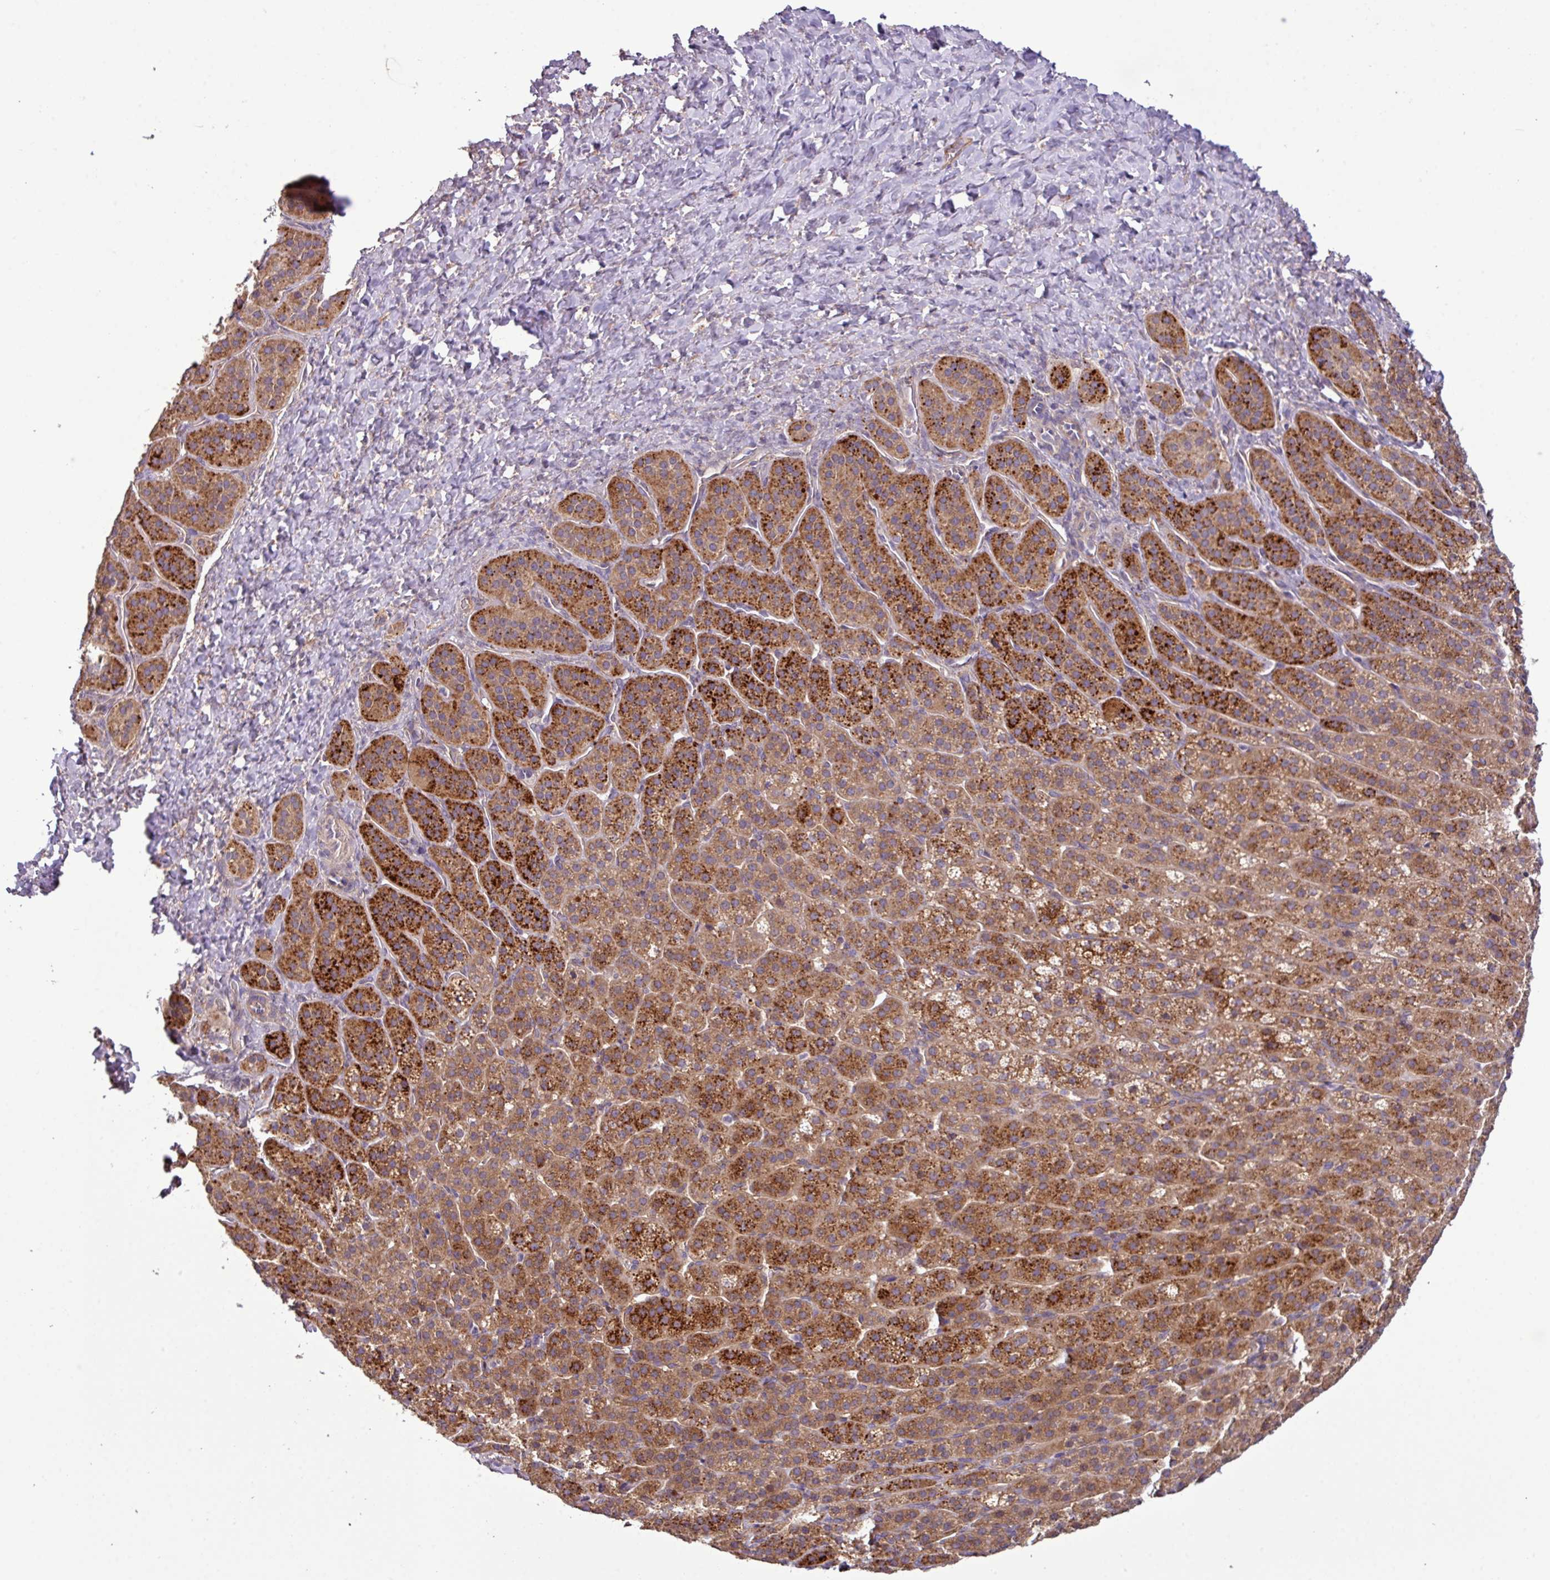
{"staining": {"intensity": "strong", "quantity": "25%-75%", "location": "cytoplasmic/membranous"}, "tissue": "adrenal gland", "cell_type": "Glandular cells", "image_type": "normal", "snomed": [{"axis": "morphology", "description": "Normal tissue, NOS"}, {"axis": "topography", "description": "Adrenal gland"}], "caption": "About 25%-75% of glandular cells in normal human adrenal gland show strong cytoplasmic/membranous protein expression as visualized by brown immunohistochemical staining.", "gene": "XIAP", "patient": {"sex": "female", "age": 41}}